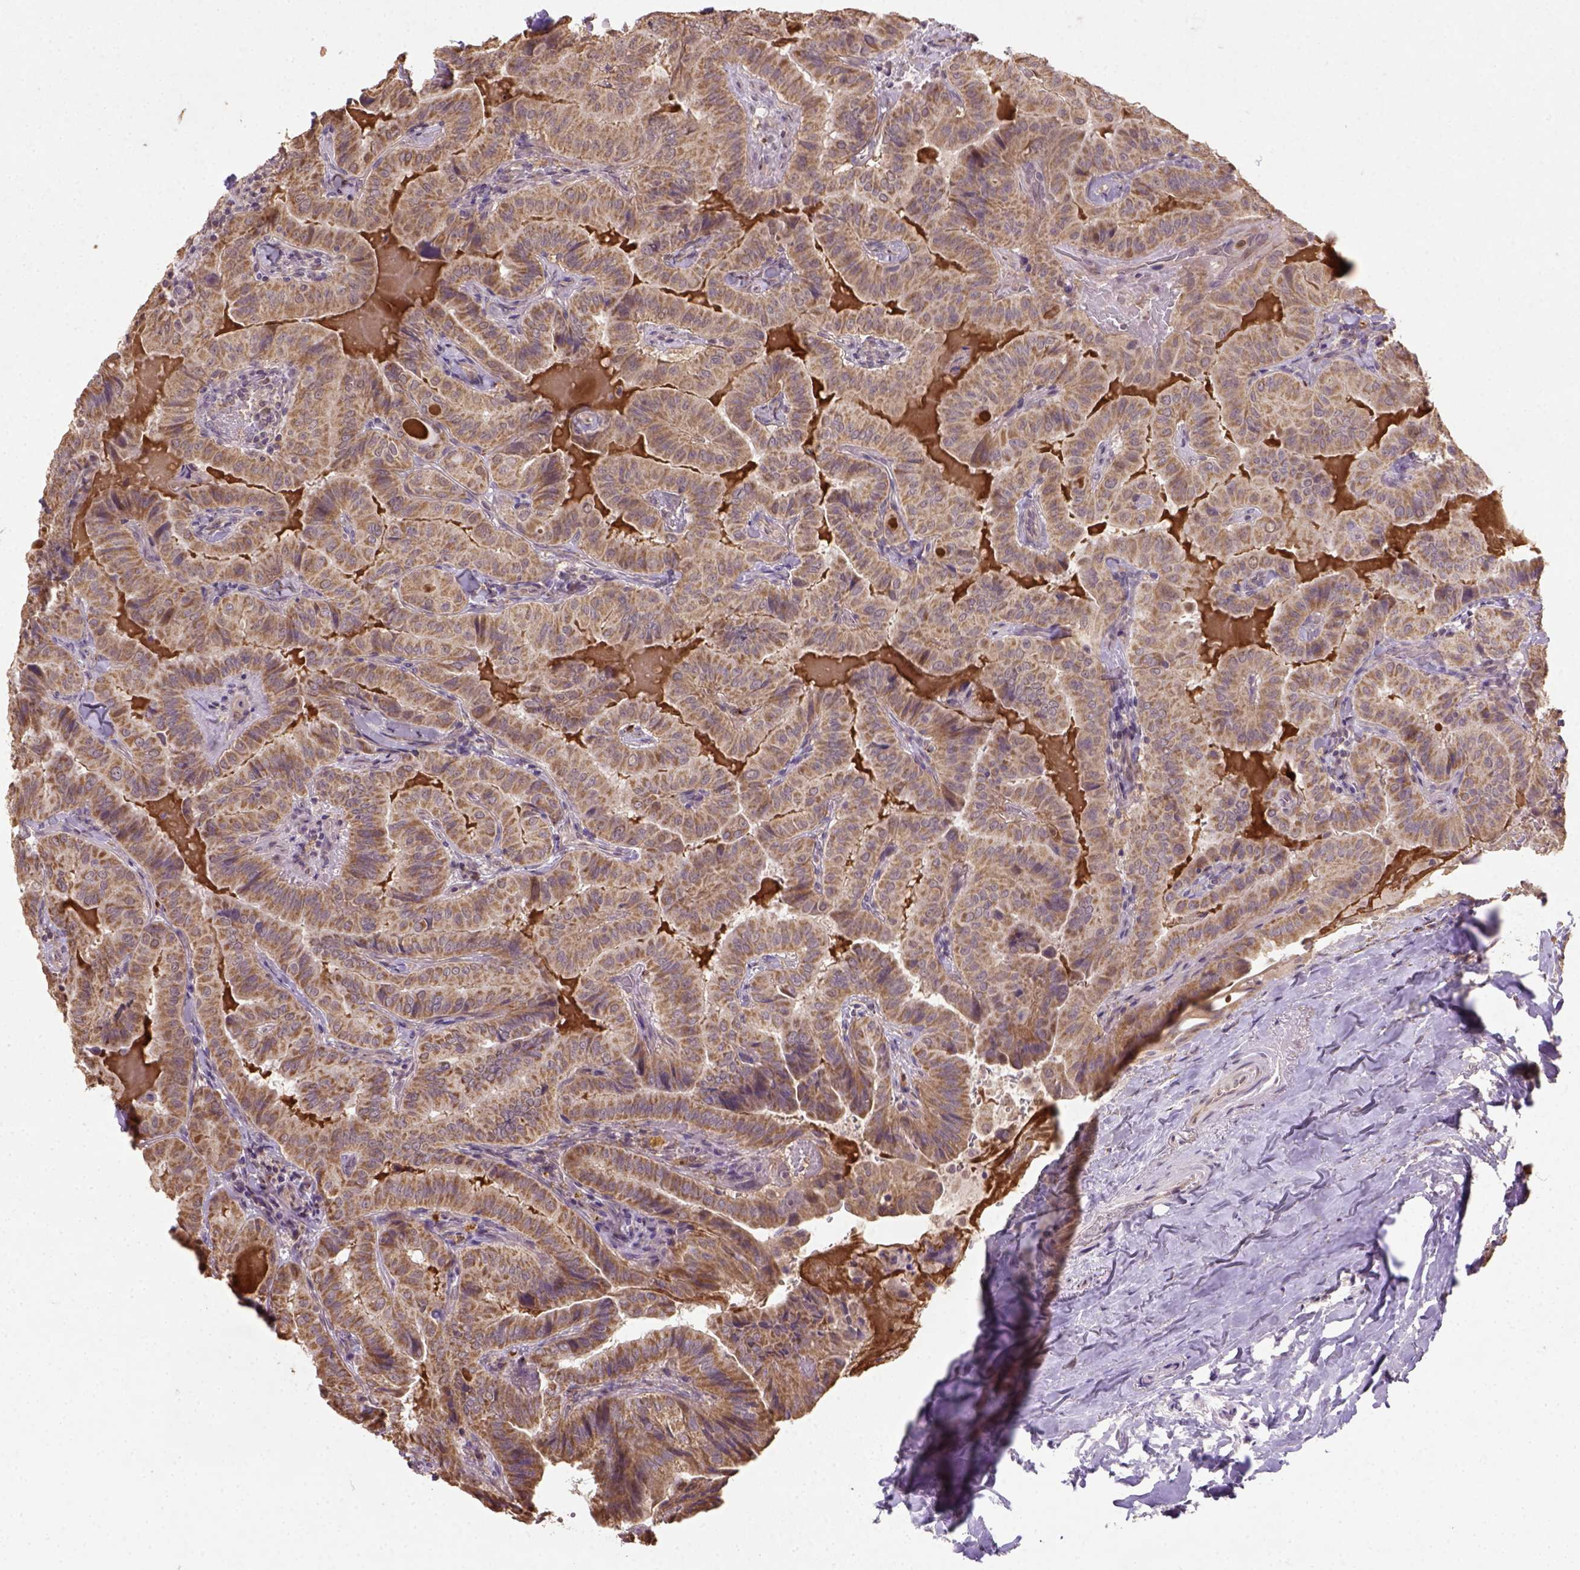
{"staining": {"intensity": "moderate", "quantity": ">75%", "location": "cytoplasmic/membranous"}, "tissue": "thyroid cancer", "cell_type": "Tumor cells", "image_type": "cancer", "snomed": [{"axis": "morphology", "description": "Papillary adenocarcinoma, NOS"}, {"axis": "topography", "description": "Thyroid gland"}], "caption": "Thyroid cancer stained with a brown dye shows moderate cytoplasmic/membranous positive positivity in approximately >75% of tumor cells.", "gene": "NUDT10", "patient": {"sex": "female", "age": 68}}